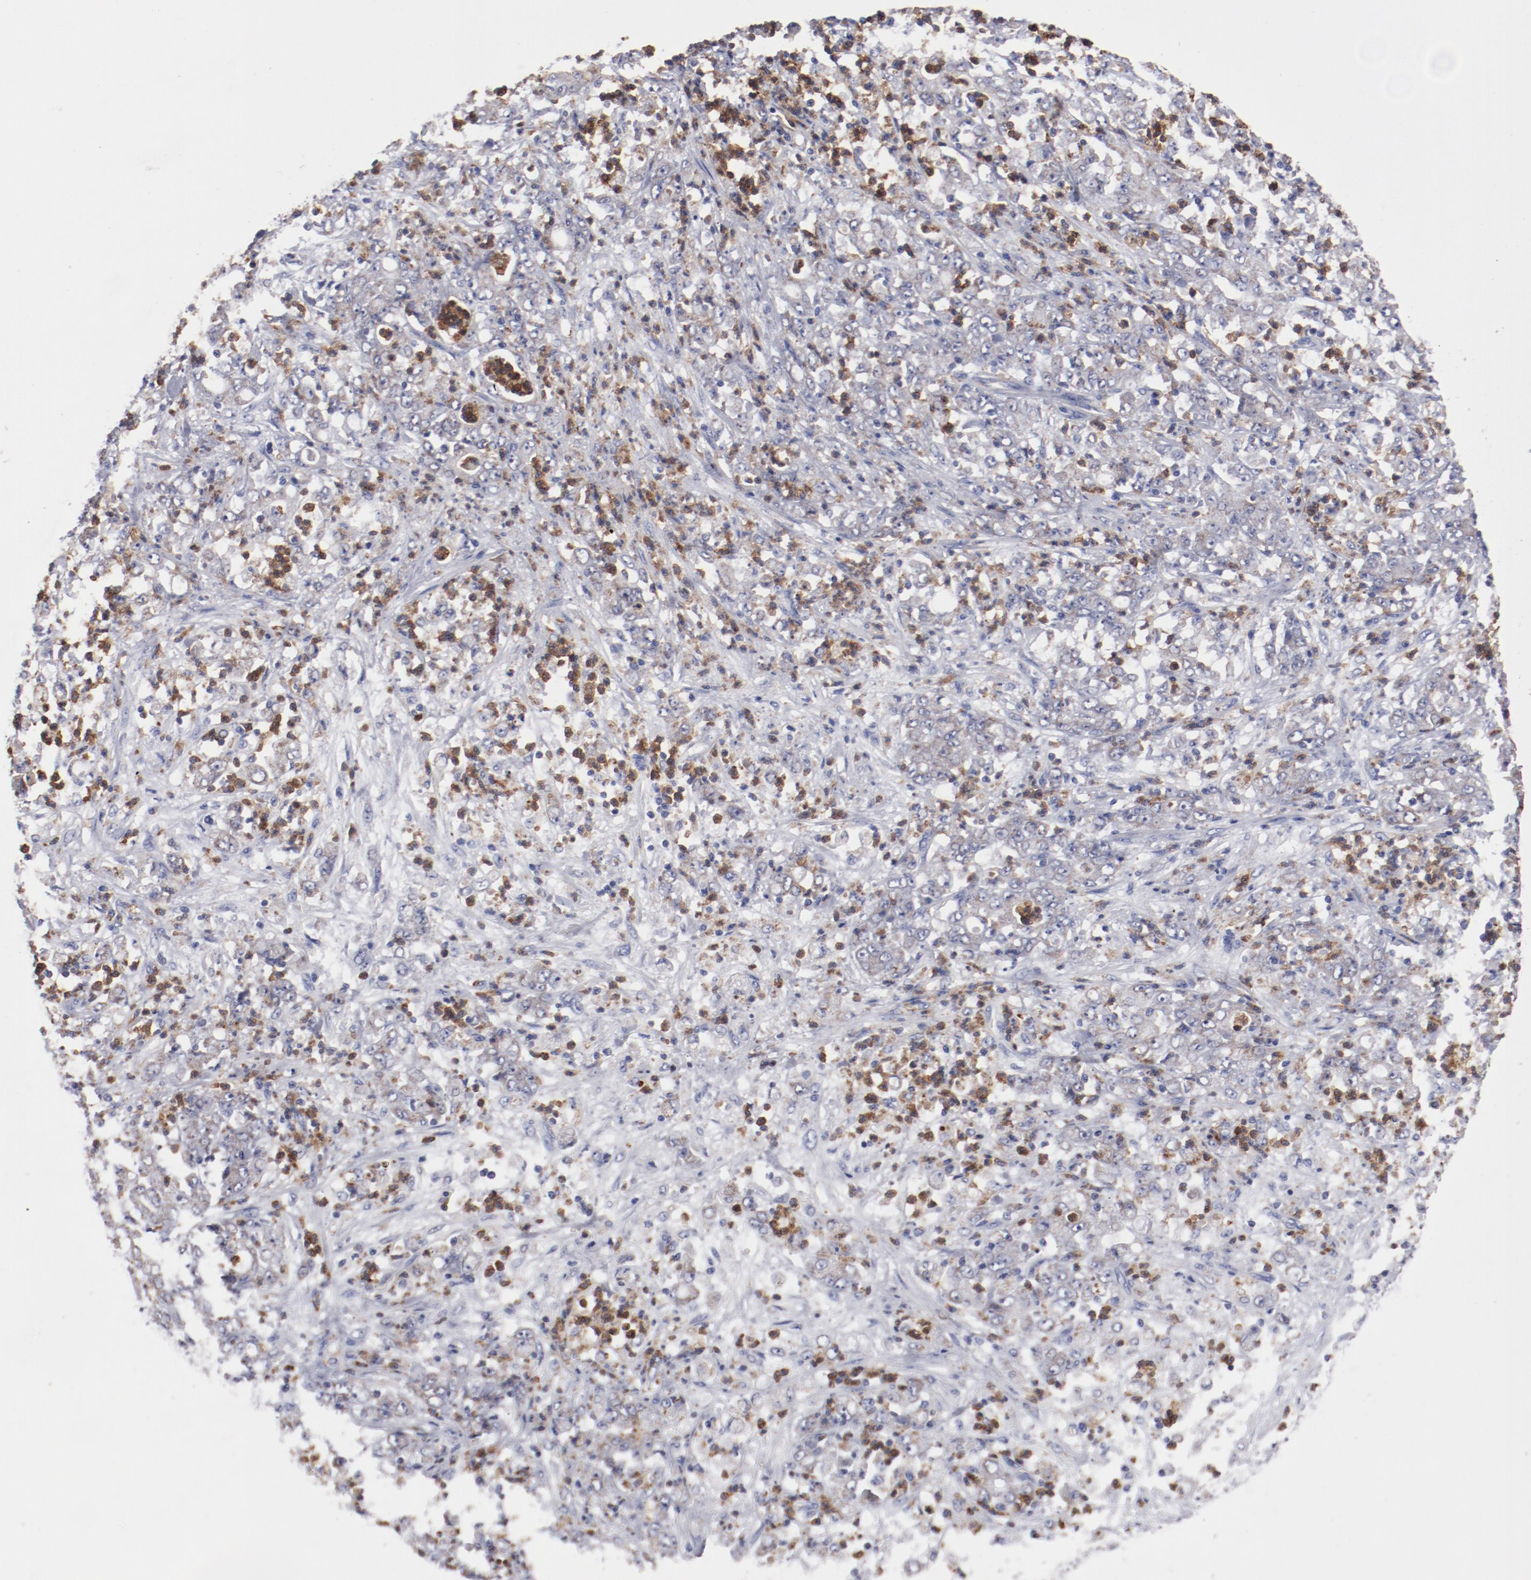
{"staining": {"intensity": "weak", "quantity": ">75%", "location": "cytoplasmic/membranous"}, "tissue": "stomach cancer", "cell_type": "Tumor cells", "image_type": "cancer", "snomed": [{"axis": "morphology", "description": "Adenocarcinoma, NOS"}, {"axis": "topography", "description": "Stomach, lower"}], "caption": "Stomach cancer stained for a protein (brown) shows weak cytoplasmic/membranous positive expression in approximately >75% of tumor cells.", "gene": "FGR", "patient": {"sex": "female", "age": 71}}